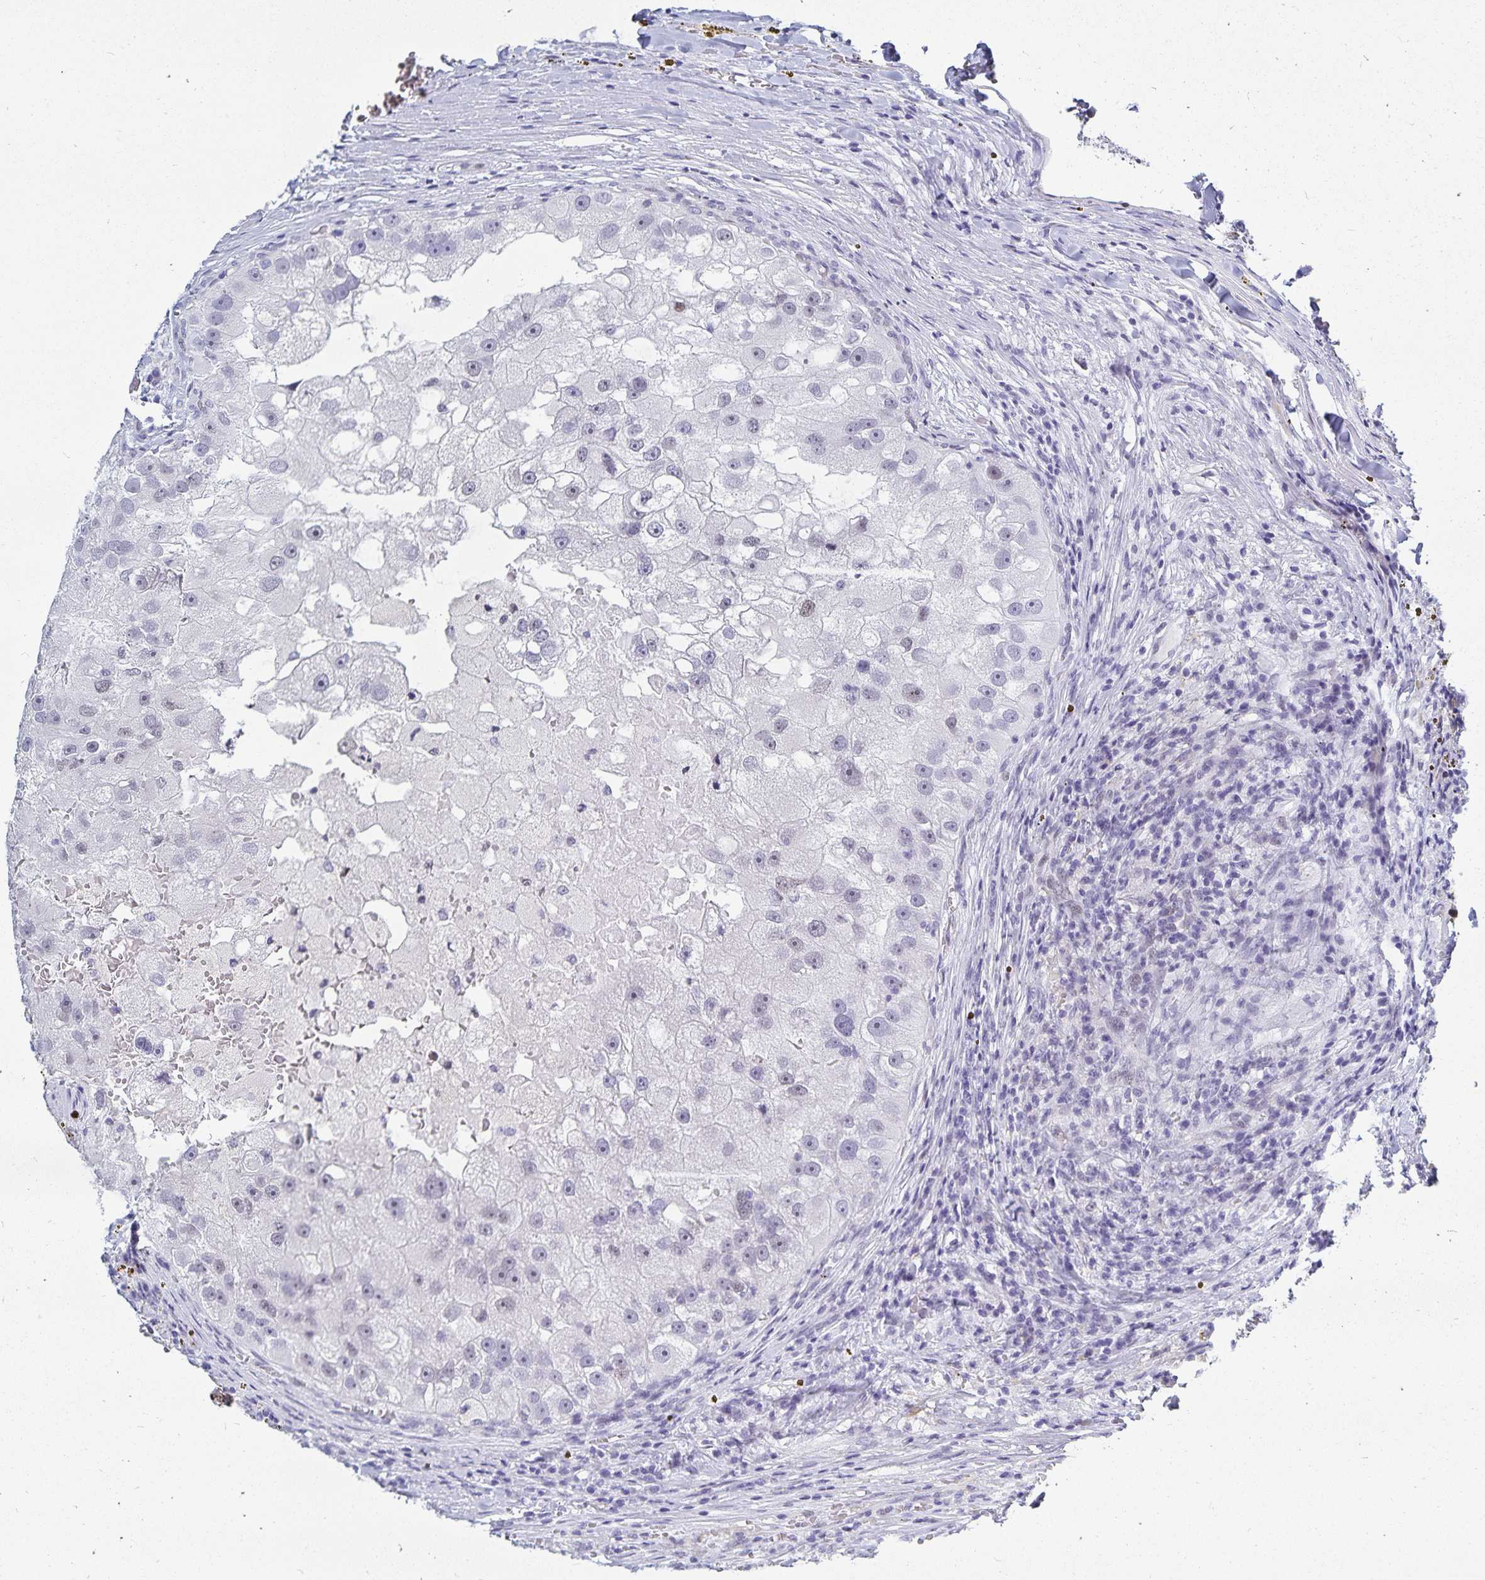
{"staining": {"intensity": "negative", "quantity": "none", "location": "none"}, "tissue": "renal cancer", "cell_type": "Tumor cells", "image_type": "cancer", "snomed": [{"axis": "morphology", "description": "Adenocarcinoma, NOS"}, {"axis": "topography", "description": "Kidney"}], "caption": "Immunohistochemistry (IHC) of renal adenocarcinoma exhibits no staining in tumor cells.", "gene": "HMGB3", "patient": {"sex": "male", "age": 63}}